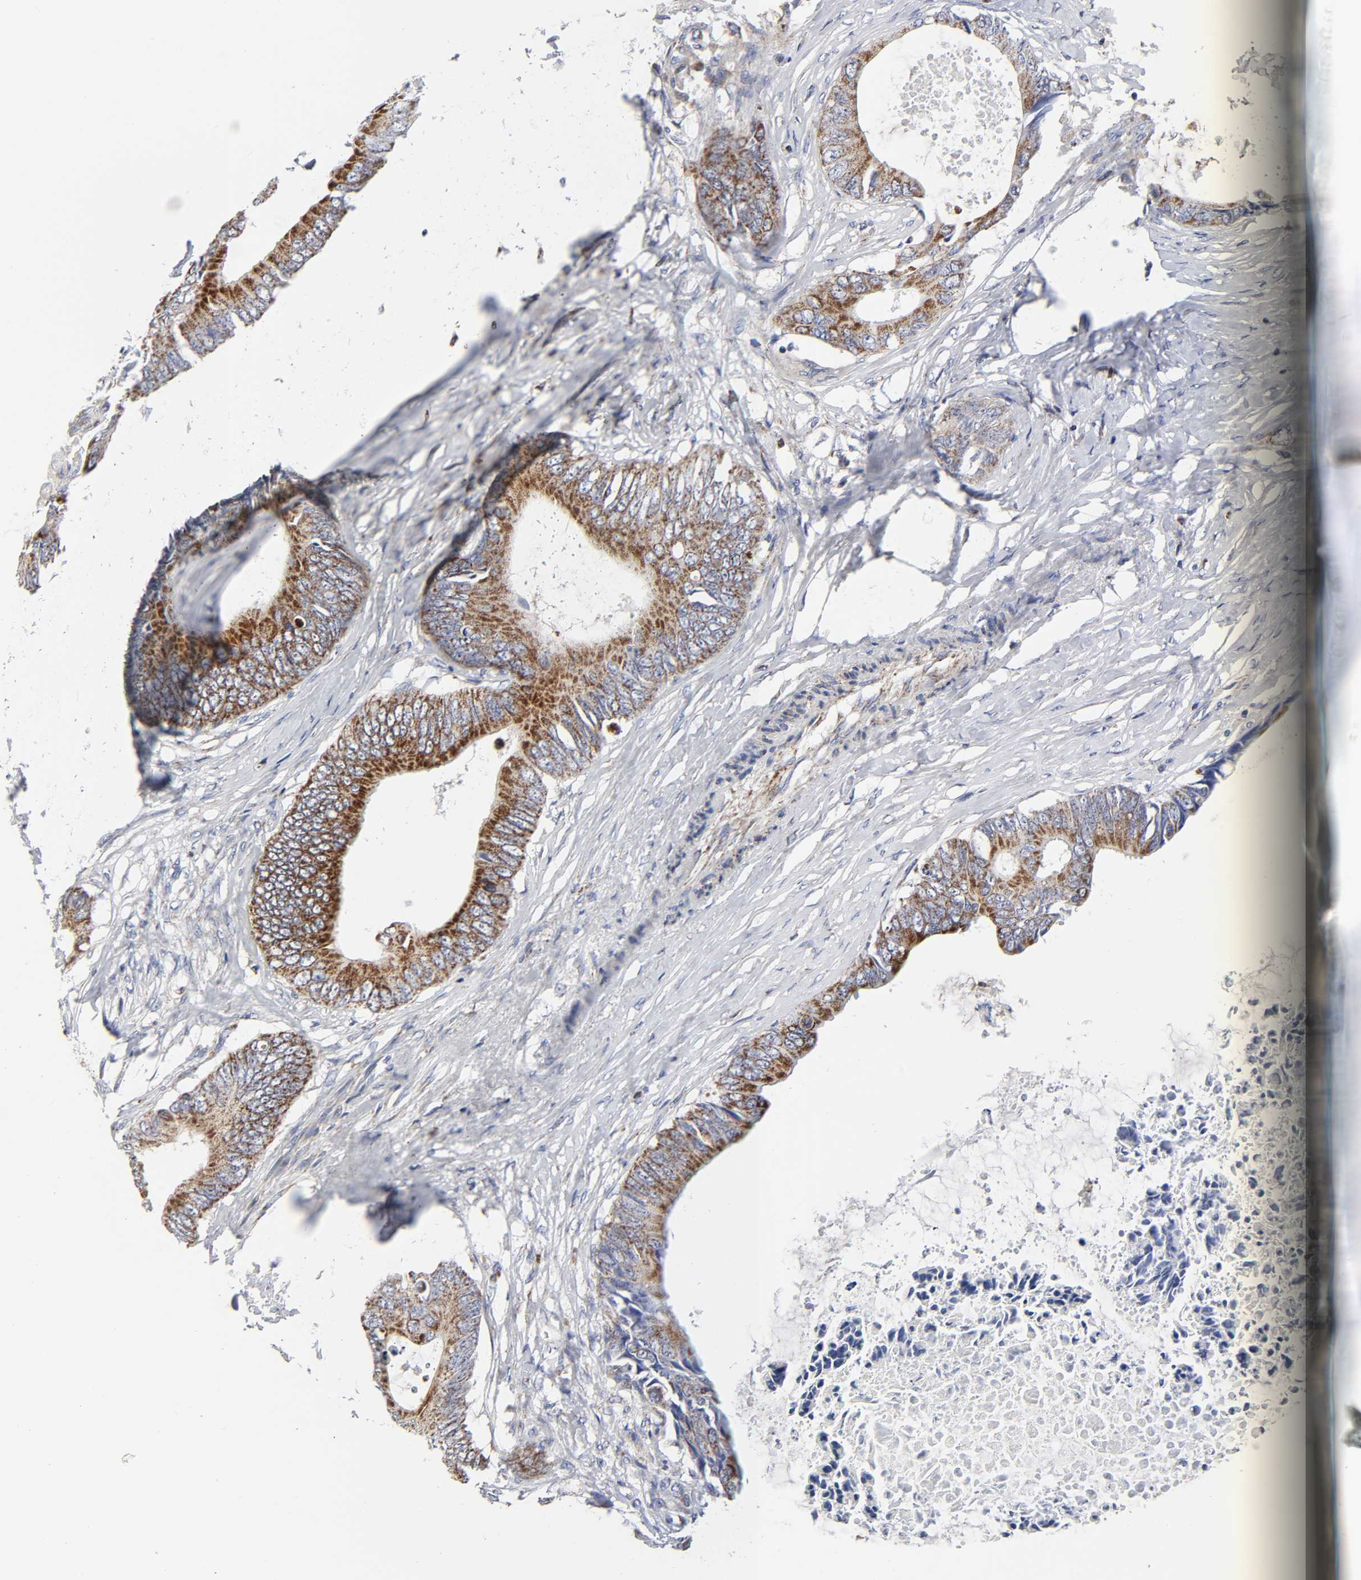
{"staining": {"intensity": "strong", "quantity": ">75%", "location": "cytoplasmic/membranous"}, "tissue": "colorectal cancer", "cell_type": "Tumor cells", "image_type": "cancer", "snomed": [{"axis": "morphology", "description": "Normal tissue, NOS"}, {"axis": "morphology", "description": "Adenocarcinoma, NOS"}, {"axis": "topography", "description": "Rectum"}, {"axis": "topography", "description": "Peripheral nerve tissue"}], "caption": "The photomicrograph exhibits a brown stain indicating the presence of a protein in the cytoplasmic/membranous of tumor cells in colorectal adenocarcinoma. The protein of interest is stained brown, and the nuclei are stained in blue (DAB (3,3'-diaminobenzidine) IHC with brightfield microscopy, high magnification).", "gene": "AOPEP", "patient": {"sex": "female", "age": 77}}